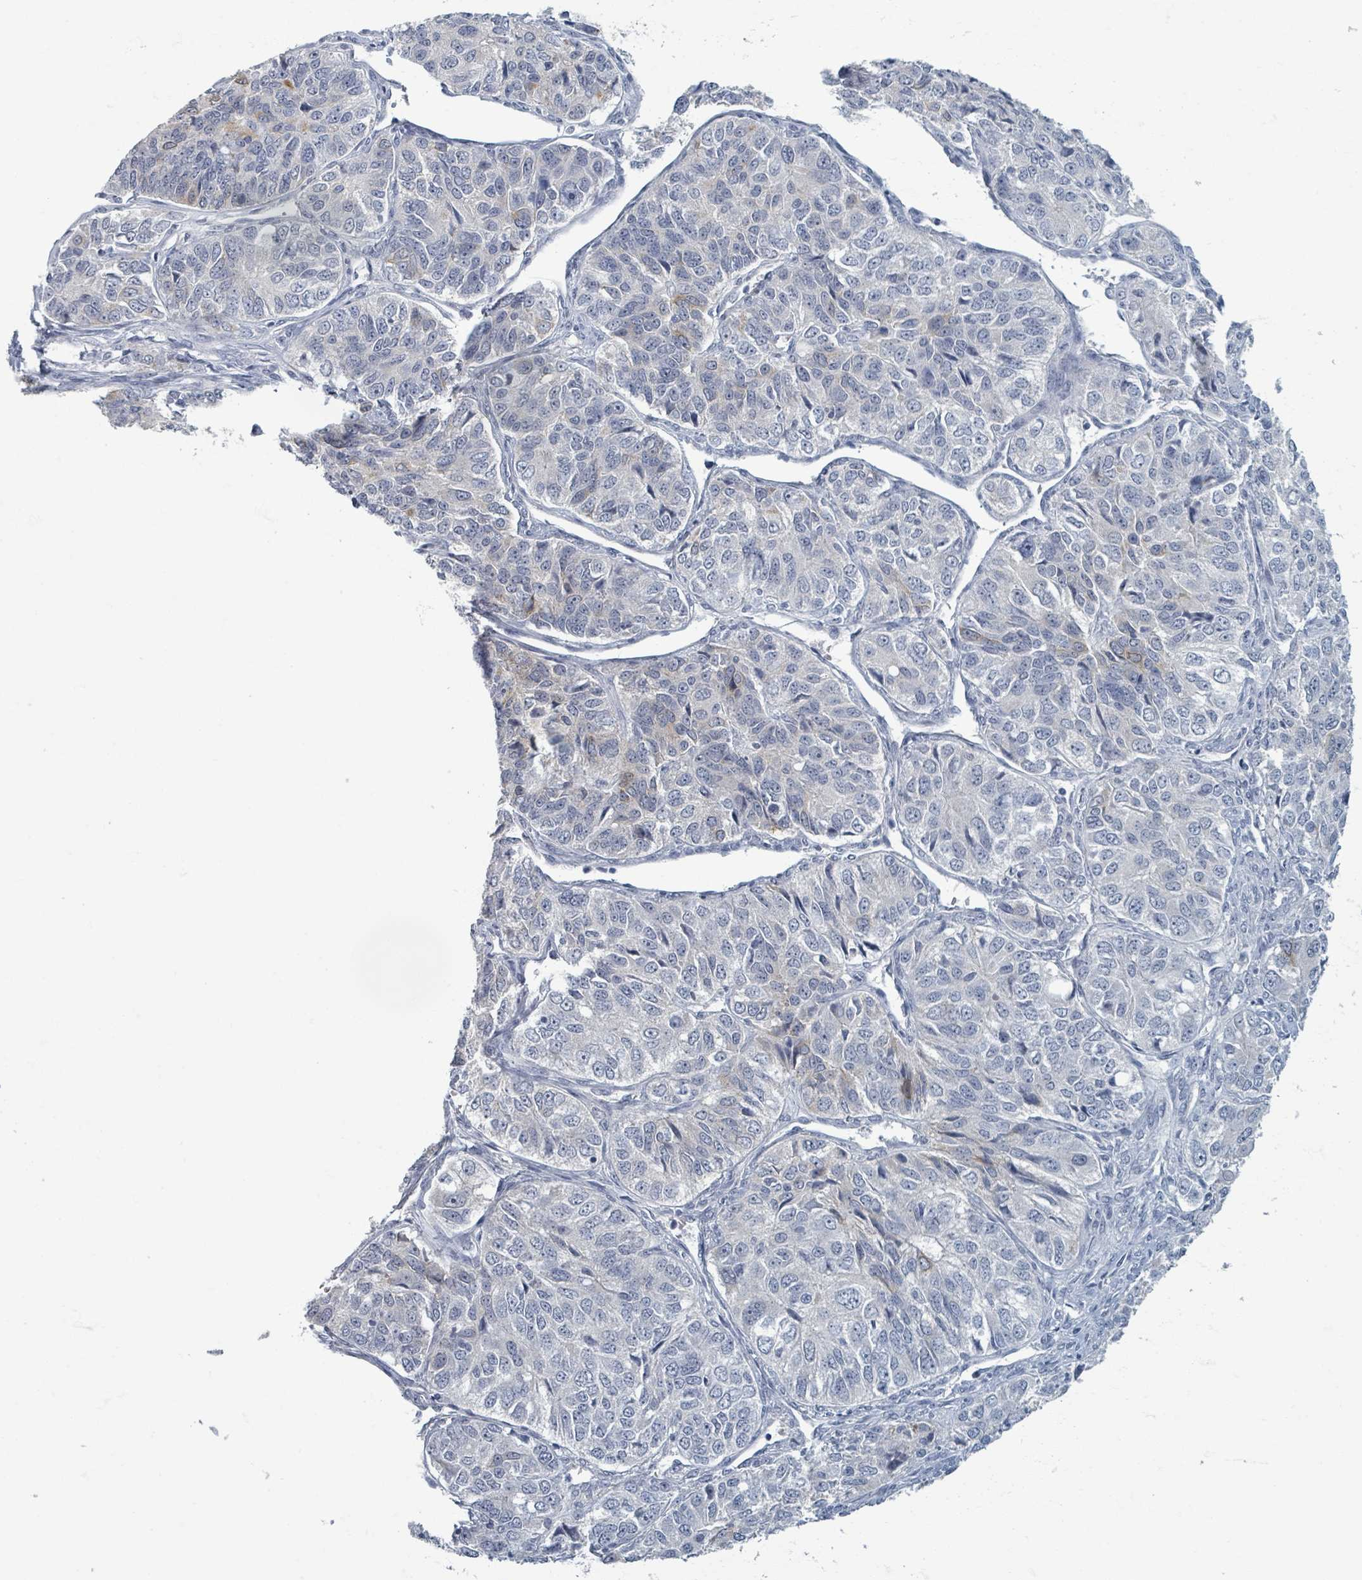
{"staining": {"intensity": "negative", "quantity": "none", "location": "none"}, "tissue": "ovarian cancer", "cell_type": "Tumor cells", "image_type": "cancer", "snomed": [{"axis": "morphology", "description": "Carcinoma, endometroid"}, {"axis": "topography", "description": "Ovary"}], "caption": "Immunohistochemistry (IHC) image of human ovarian cancer (endometroid carcinoma) stained for a protein (brown), which shows no positivity in tumor cells.", "gene": "WNT11", "patient": {"sex": "female", "age": 51}}